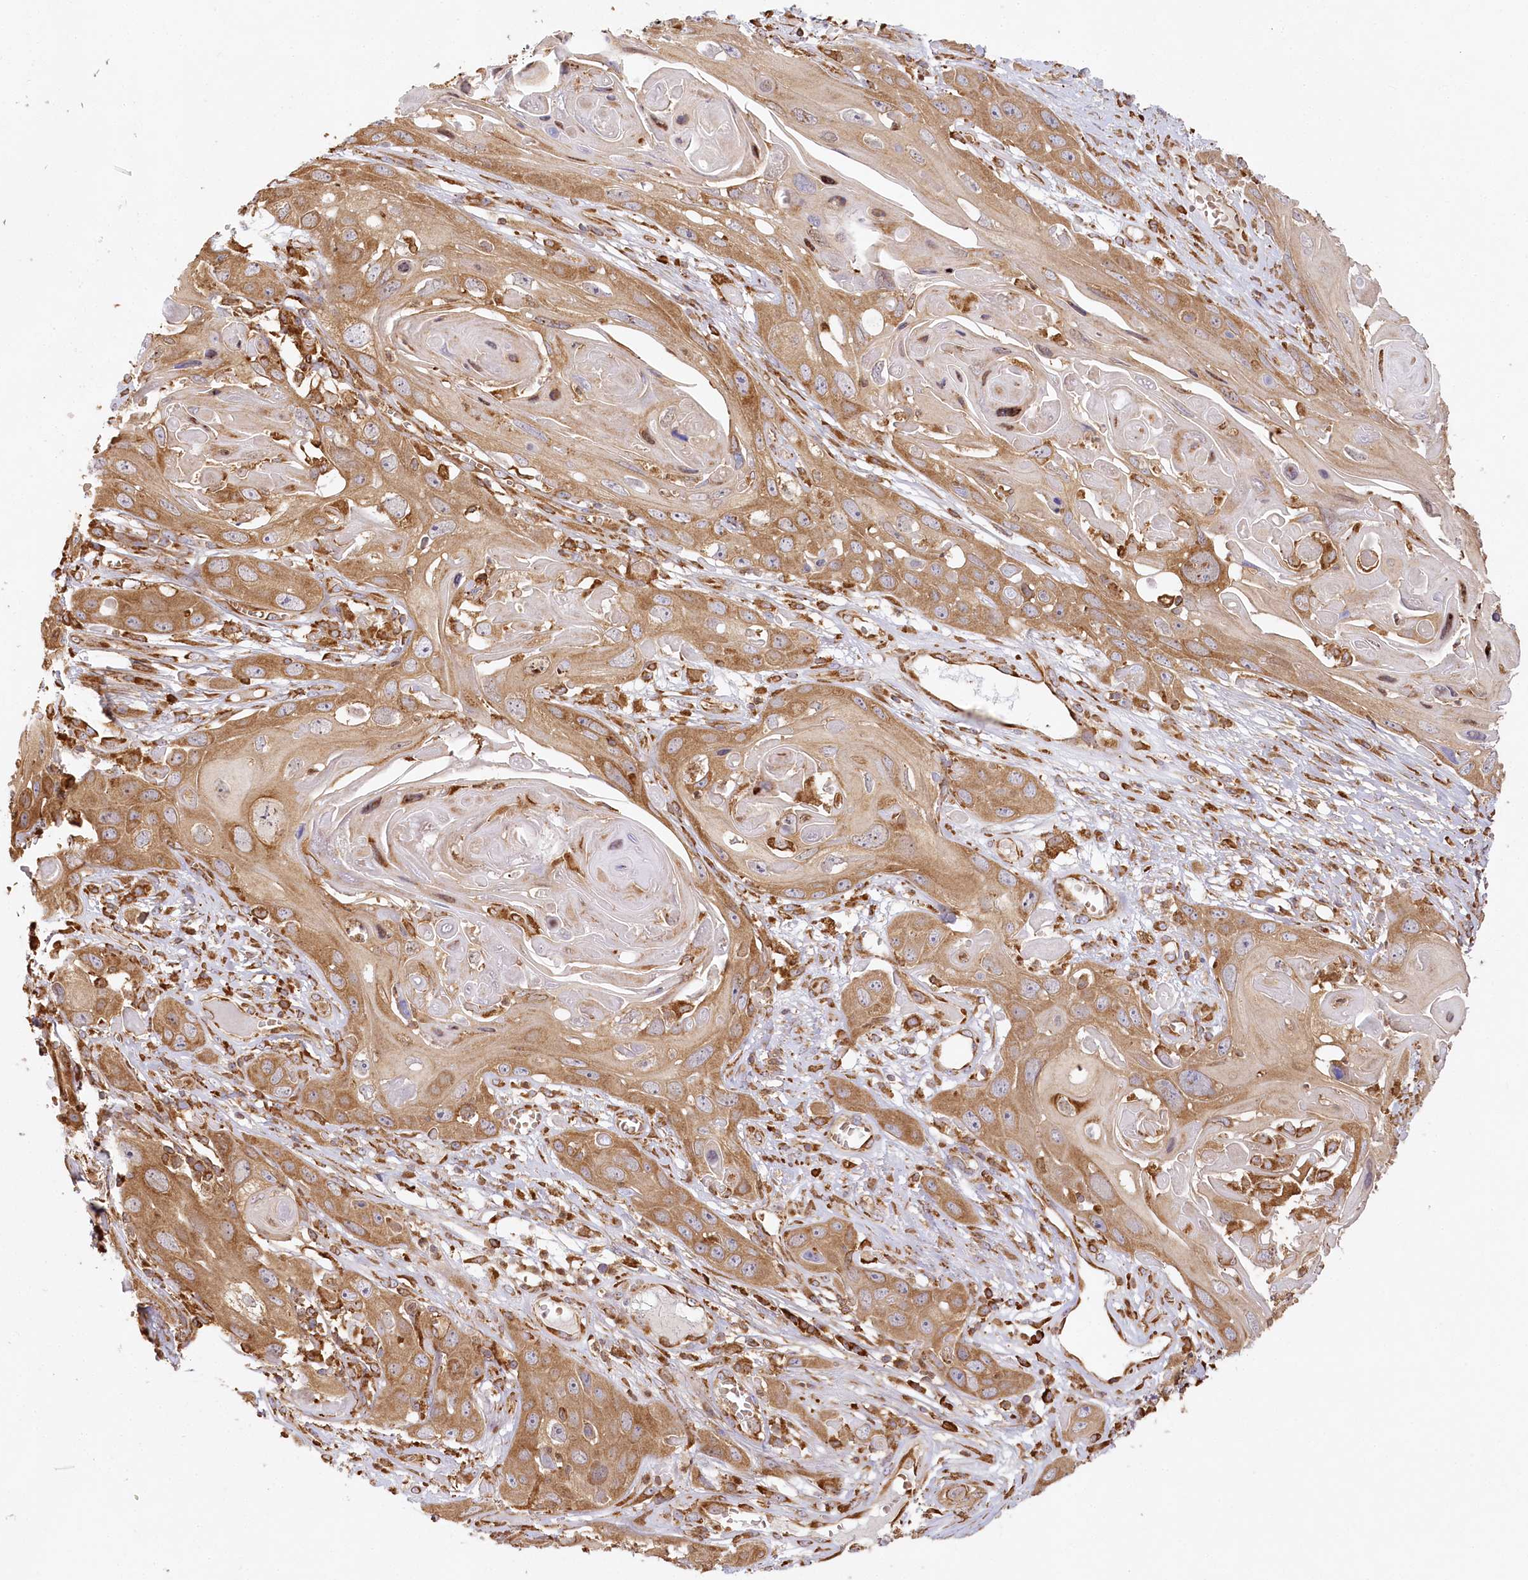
{"staining": {"intensity": "moderate", "quantity": ">75%", "location": "cytoplasmic/membranous"}, "tissue": "skin cancer", "cell_type": "Tumor cells", "image_type": "cancer", "snomed": [{"axis": "morphology", "description": "Squamous cell carcinoma, NOS"}, {"axis": "topography", "description": "Skin"}], "caption": "The photomicrograph shows a brown stain indicating the presence of a protein in the cytoplasmic/membranous of tumor cells in skin squamous cell carcinoma.", "gene": "ACAP2", "patient": {"sex": "male", "age": 55}}